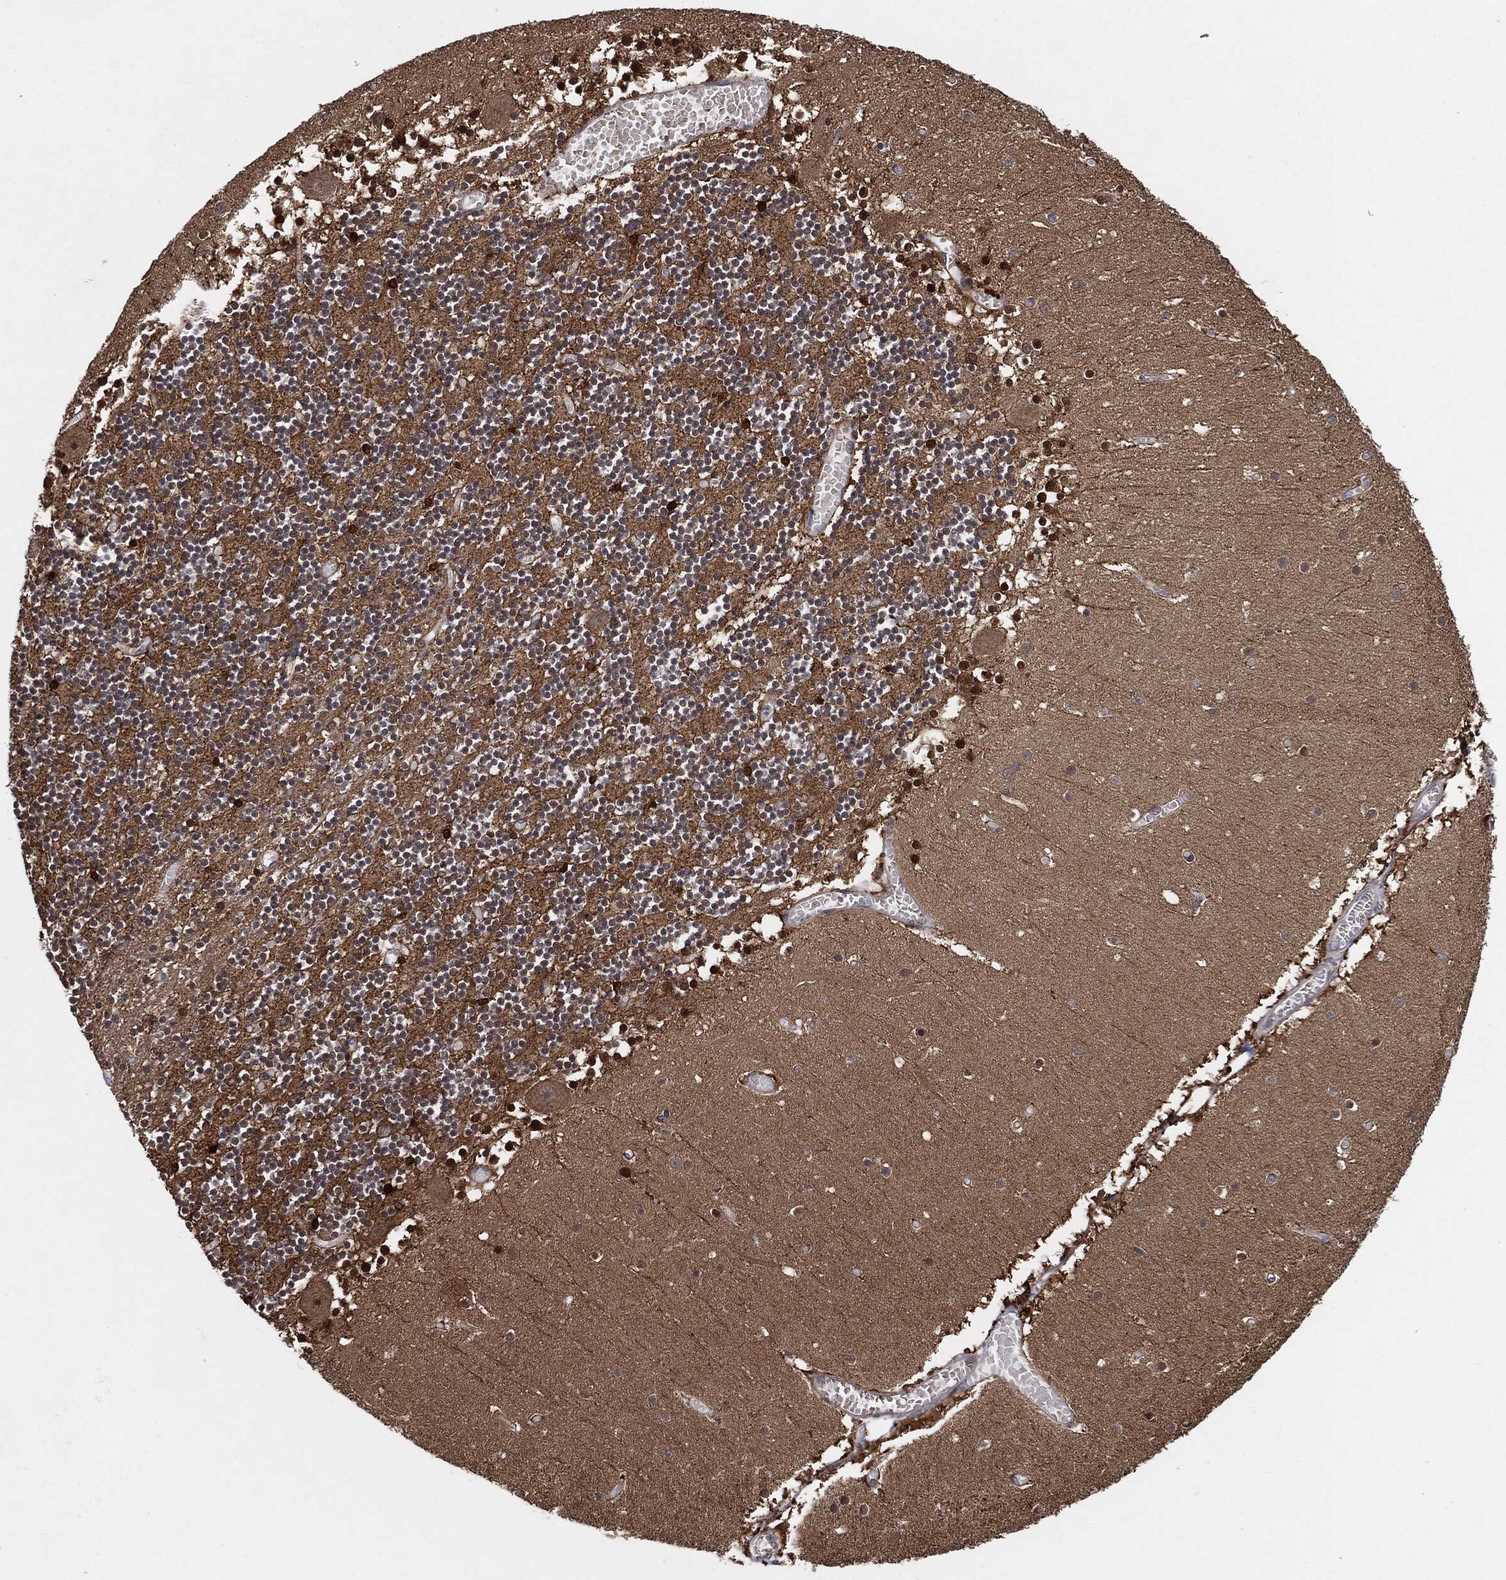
{"staining": {"intensity": "strong", "quantity": "<25%", "location": "nuclear"}, "tissue": "cerebellum", "cell_type": "Cells in granular layer", "image_type": "normal", "snomed": [{"axis": "morphology", "description": "Normal tissue, NOS"}, {"axis": "topography", "description": "Cerebellum"}], "caption": "Immunohistochemistry (IHC) of normal cerebellum shows medium levels of strong nuclear staining in approximately <25% of cells in granular layer.", "gene": "BCAR1", "patient": {"sex": "female", "age": 28}}